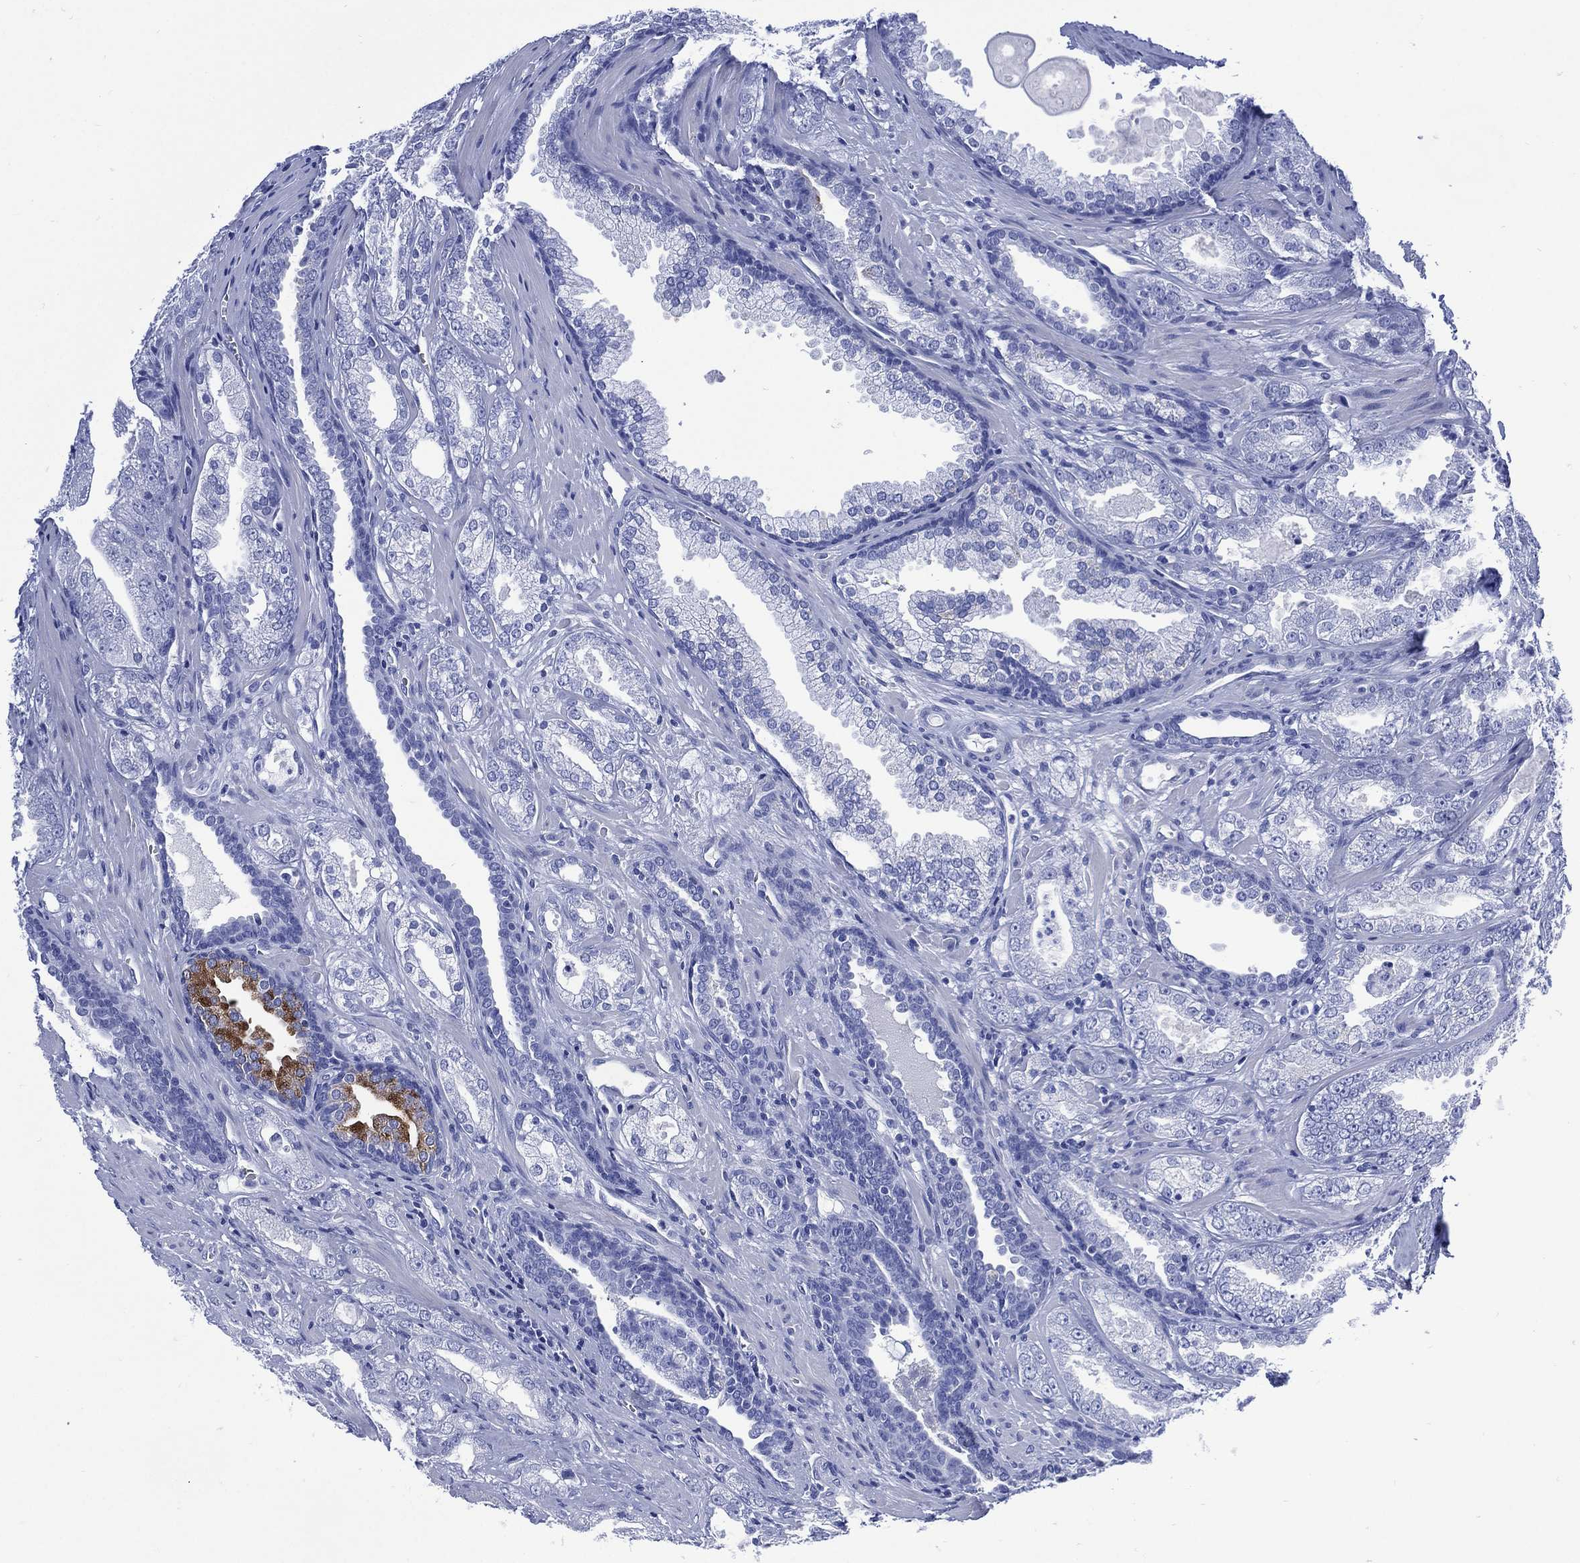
{"staining": {"intensity": "negative", "quantity": "none", "location": "none"}, "tissue": "prostate cancer", "cell_type": "Tumor cells", "image_type": "cancer", "snomed": [{"axis": "morphology", "description": "Adenocarcinoma, NOS"}, {"axis": "morphology", "description": "Adenocarcinoma, High grade"}, {"axis": "topography", "description": "Prostate"}], "caption": "Histopathology image shows no protein positivity in tumor cells of prostate cancer tissue.", "gene": "SHCBP1L", "patient": {"sex": "male", "age": 70}}